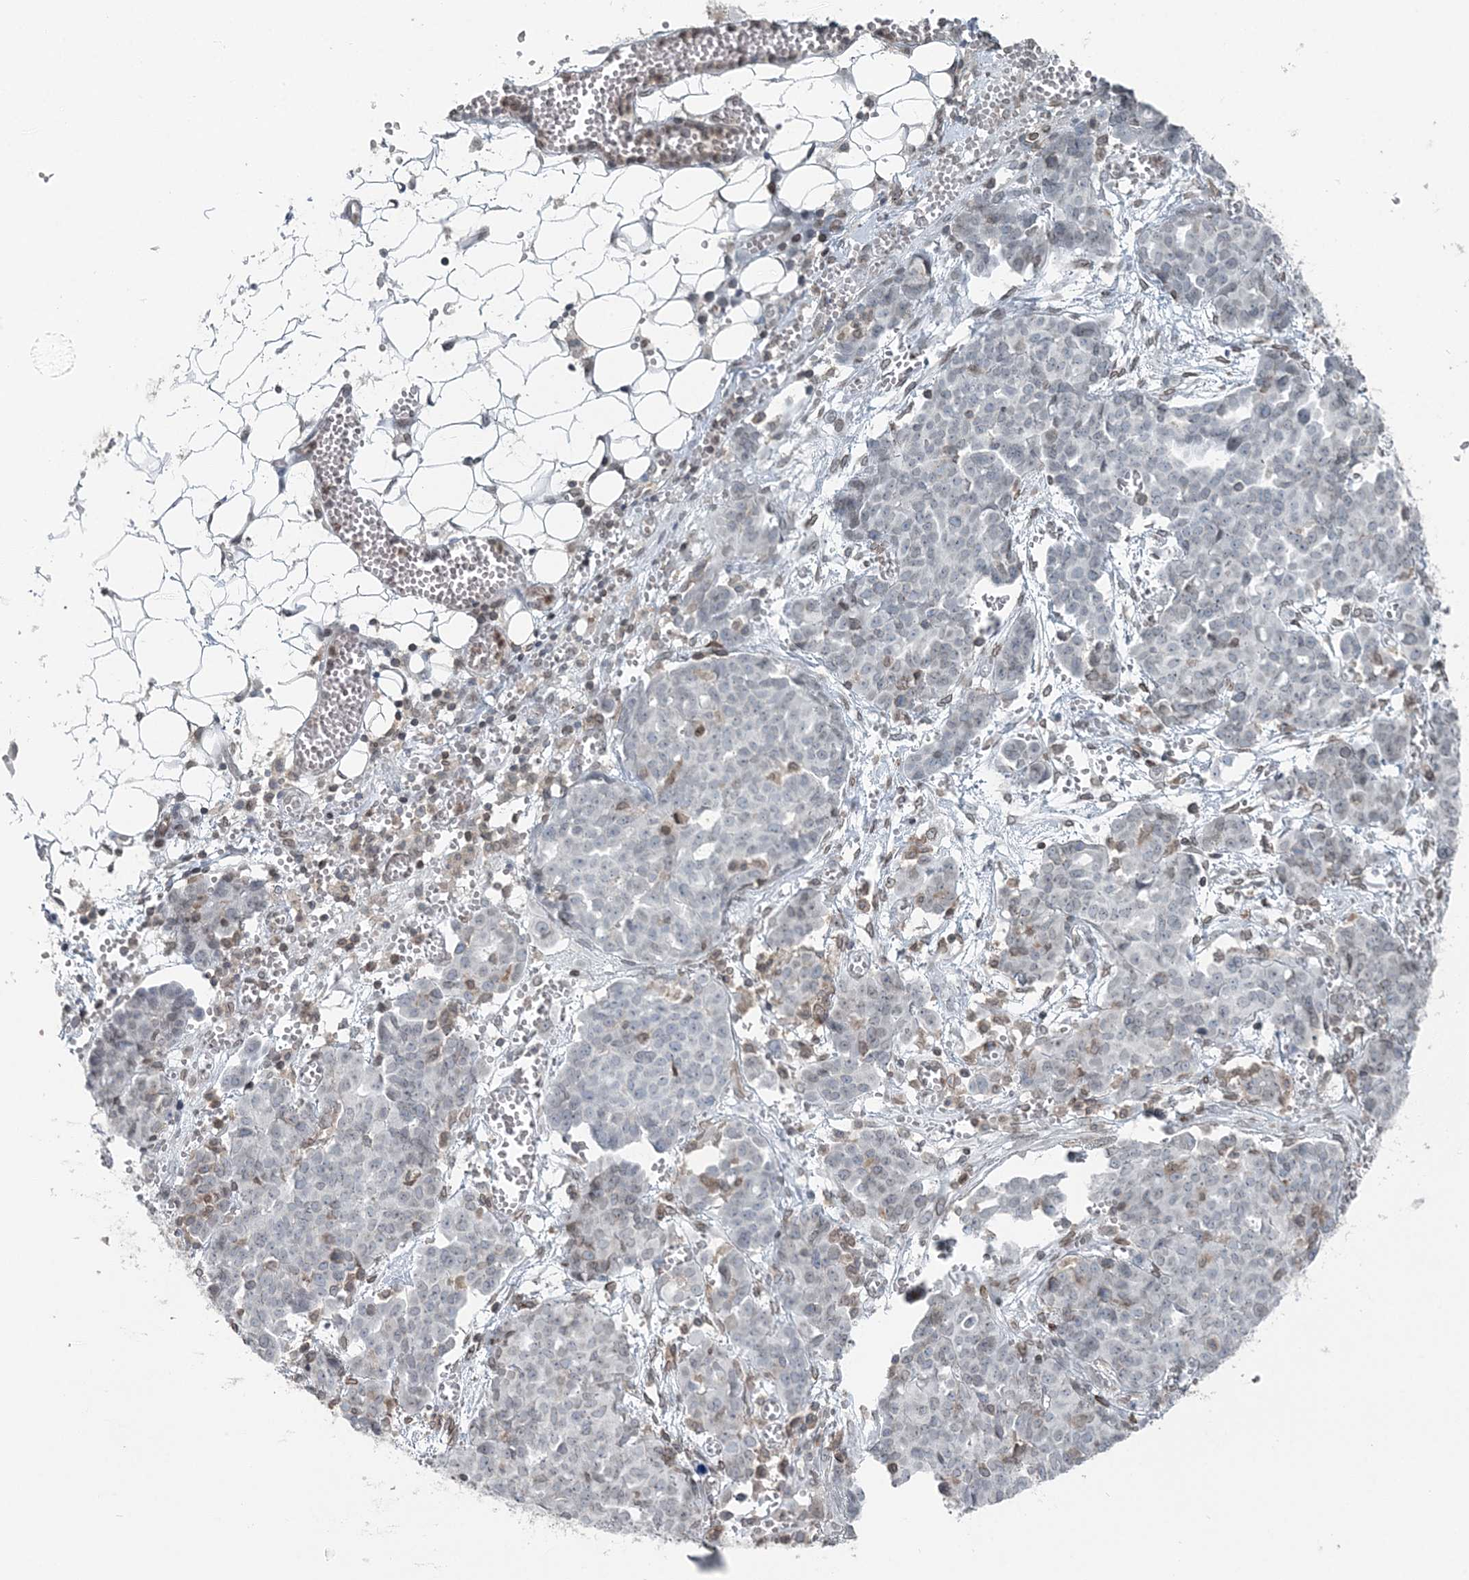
{"staining": {"intensity": "negative", "quantity": "none", "location": "none"}, "tissue": "ovarian cancer", "cell_type": "Tumor cells", "image_type": "cancer", "snomed": [{"axis": "morphology", "description": "Cystadenocarcinoma, serous, NOS"}, {"axis": "topography", "description": "Soft tissue"}, {"axis": "topography", "description": "Ovary"}], "caption": "DAB (3,3'-diaminobenzidine) immunohistochemical staining of ovarian cancer (serous cystadenocarcinoma) demonstrates no significant expression in tumor cells.", "gene": "GJD4", "patient": {"sex": "female", "age": 57}}